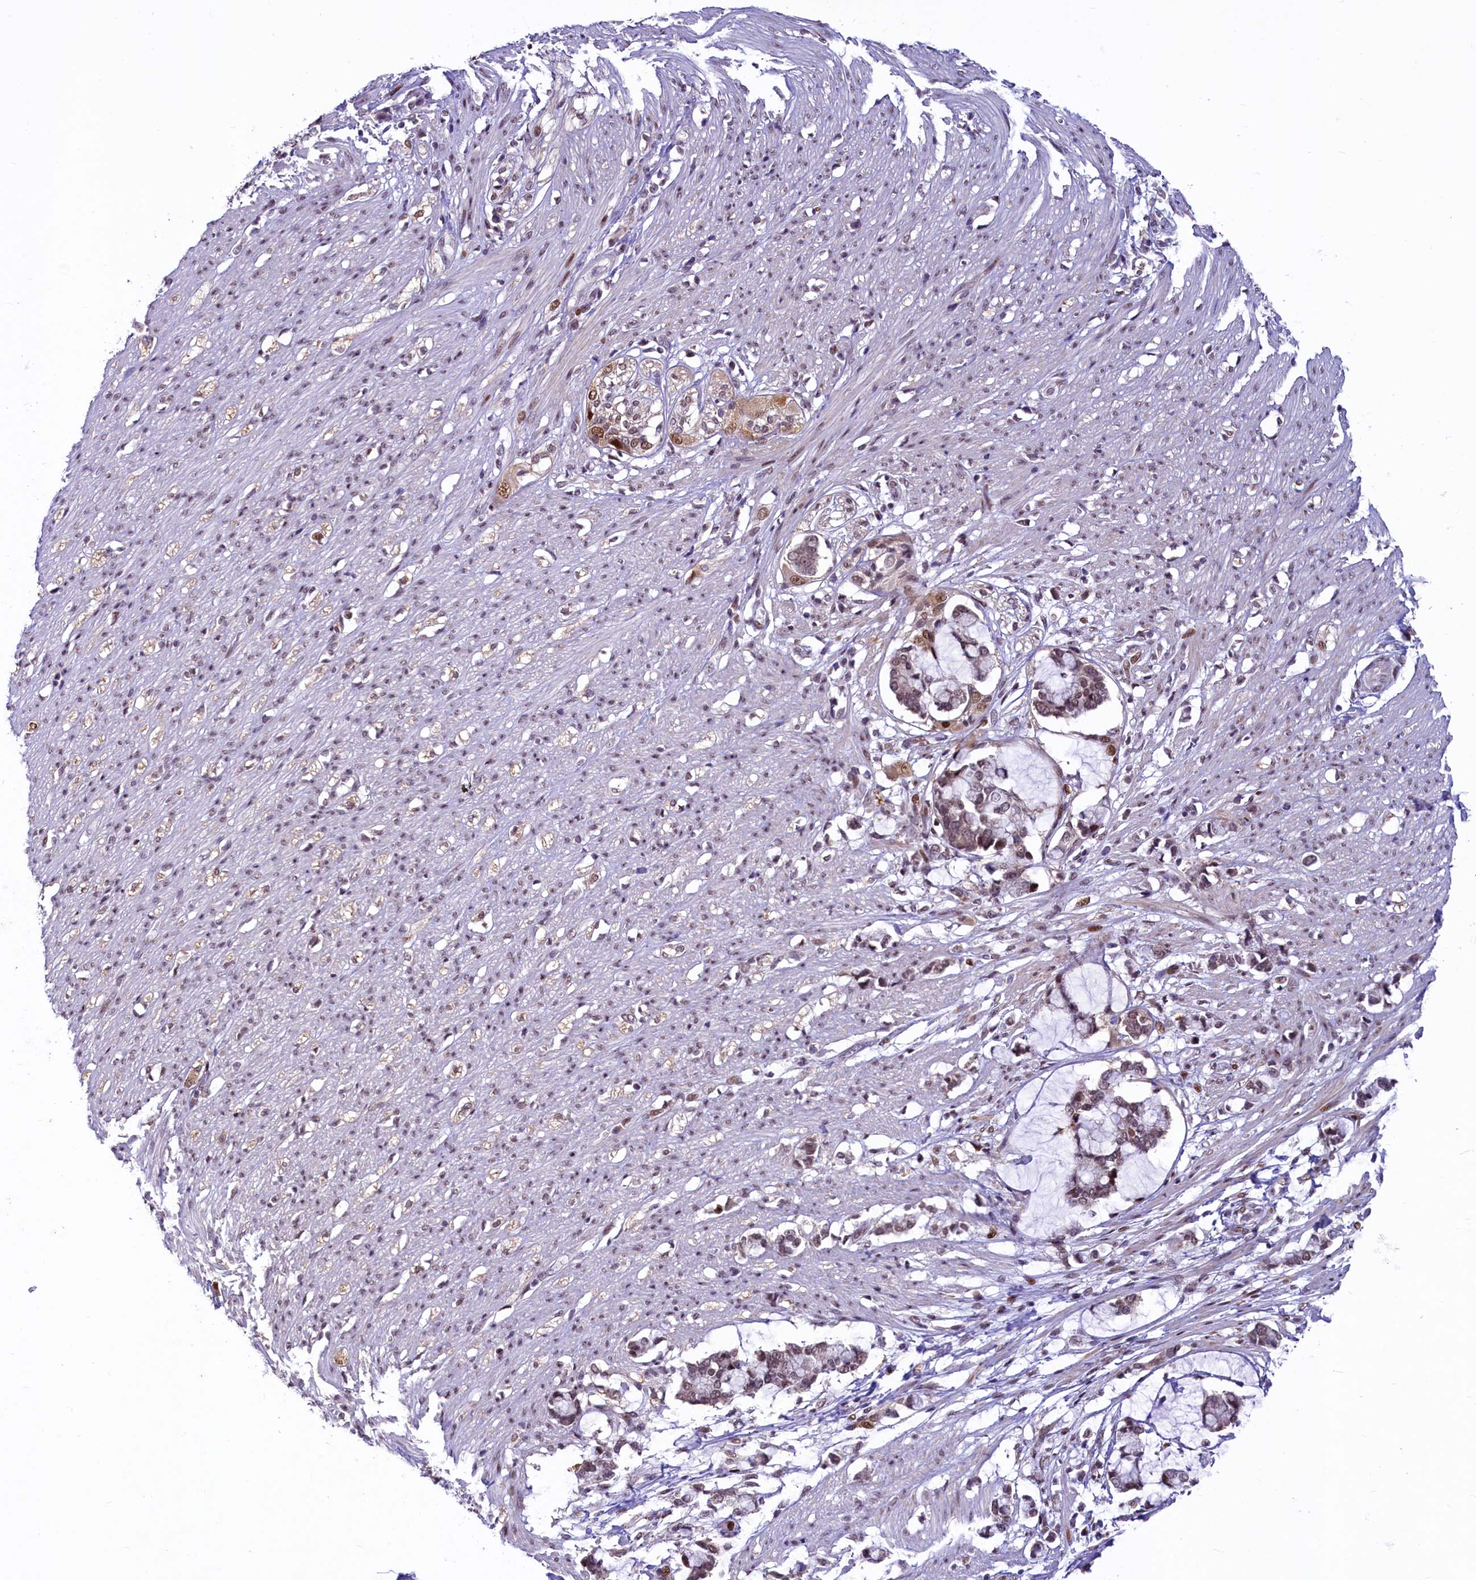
{"staining": {"intensity": "moderate", "quantity": "<25%", "location": "nuclear"}, "tissue": "smooth muscle", "cell_type": "Smooth muscle cells", "image_type": "normal", "snomed": [{"axis": "morphology", "description": "Normal tissue, NOS"}, {"axis": "morphology", "description": "Adenocarcinoma, NOS"}, {"axis": "topography", "description": "Colon"}, {"axis": "topography", "description": "Peripheral nerve tissue"}], "caption": "This photomicrograph shows IHC staining of unremarkable smooth muscle, with low moderate nuclear positivity in approximately <25% of smooth muscle cells.", "gene": "ANKS3", "patient": {"sex": "male", "age": 14}}